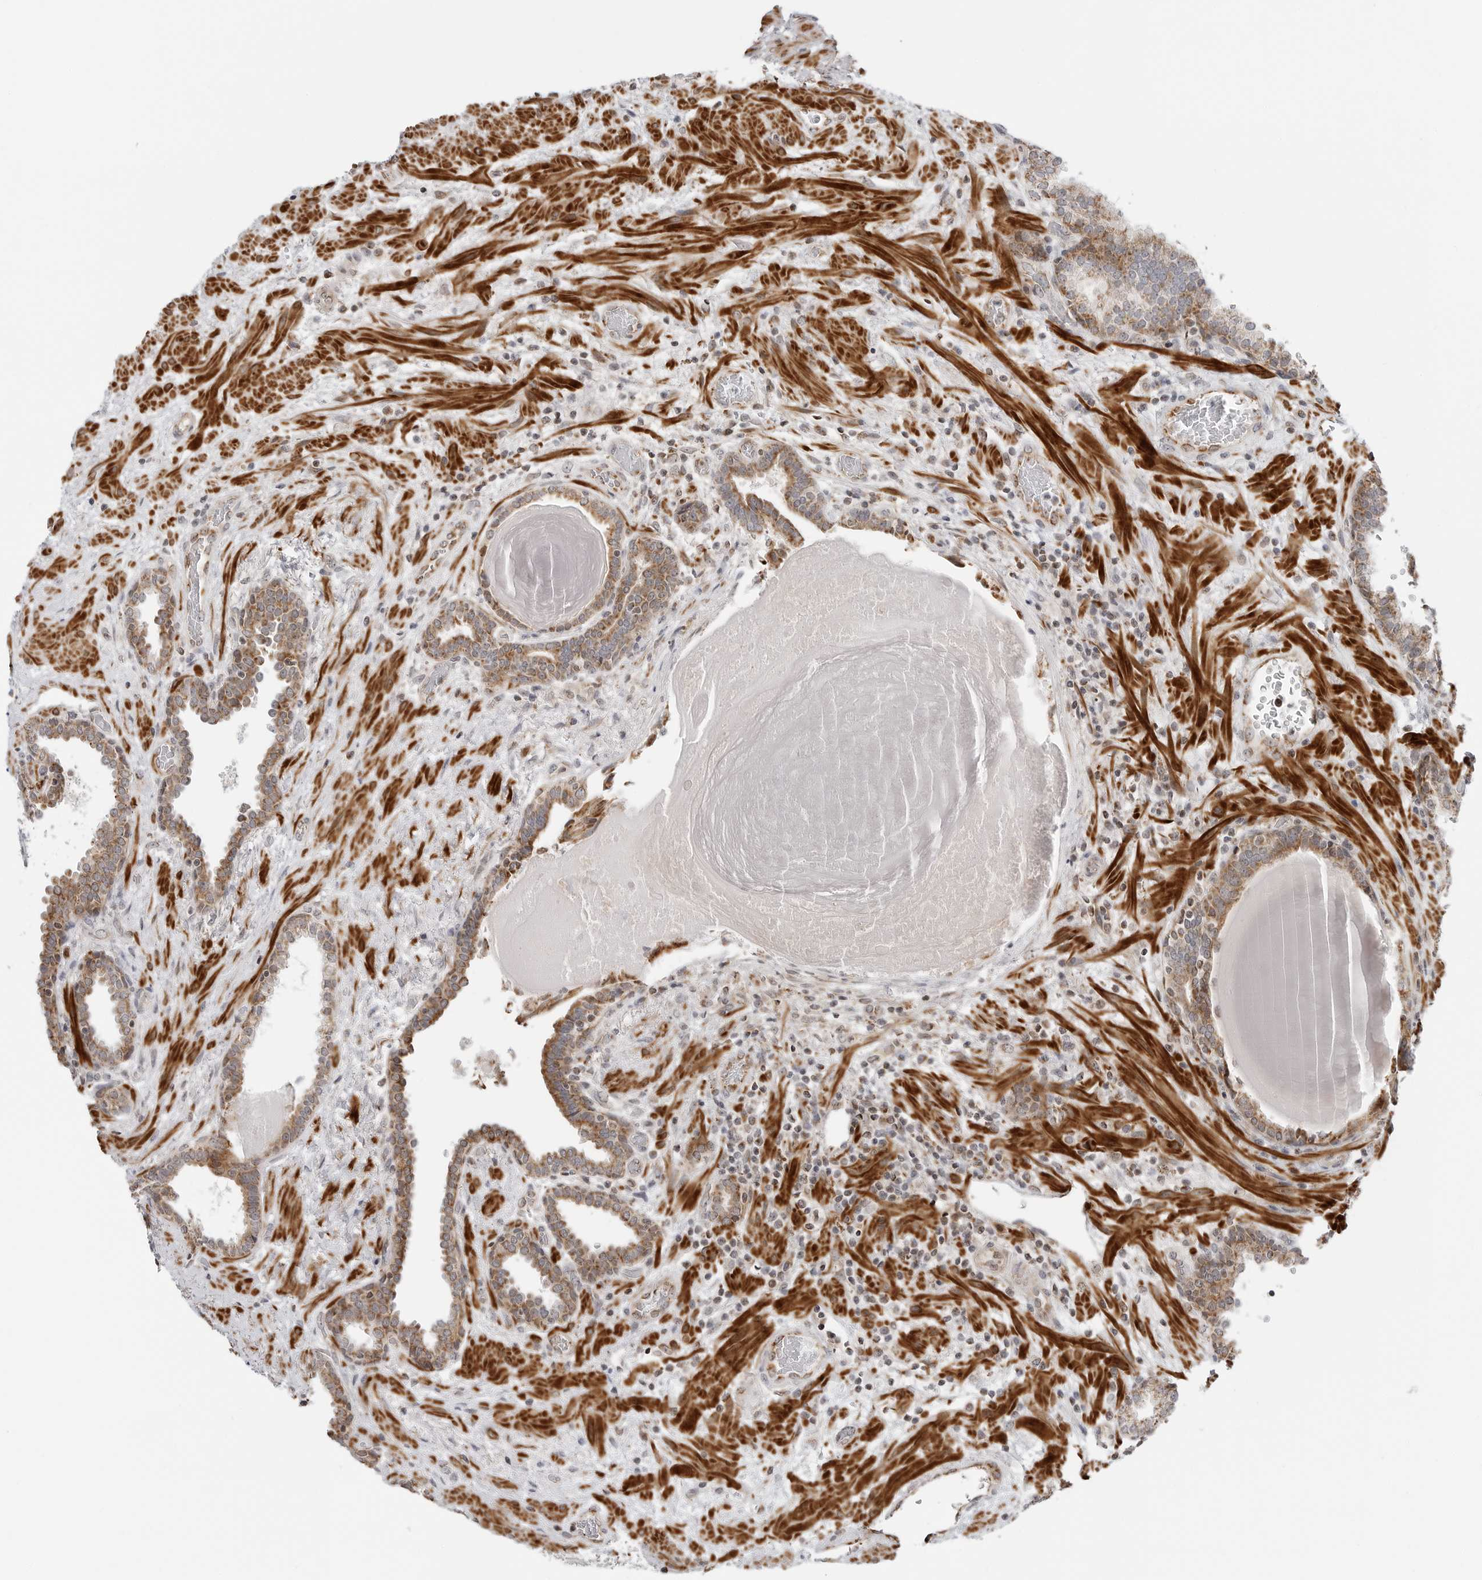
{"staining": {"intensity": "moderate", "quantity": ">75%", "location": "cytoplasmic/membranous"}, "tissue": "prostate", "cell_type": "Glandular cells", "image_type": "normal", "snomed": [{"axis": "morphology", "description": "Normal tissue, NOS"}, {"axis": "topography", "description": "Prostate"}], "caption": "Protein expression by immunohistochemistry (IHC) demonstrates moderate cytoplasmic/membranous positivity in approximately >75% of glandular cells in benign prostate.", "gene": "PEX2", "patient": {"sex": "male", "age": 48}}